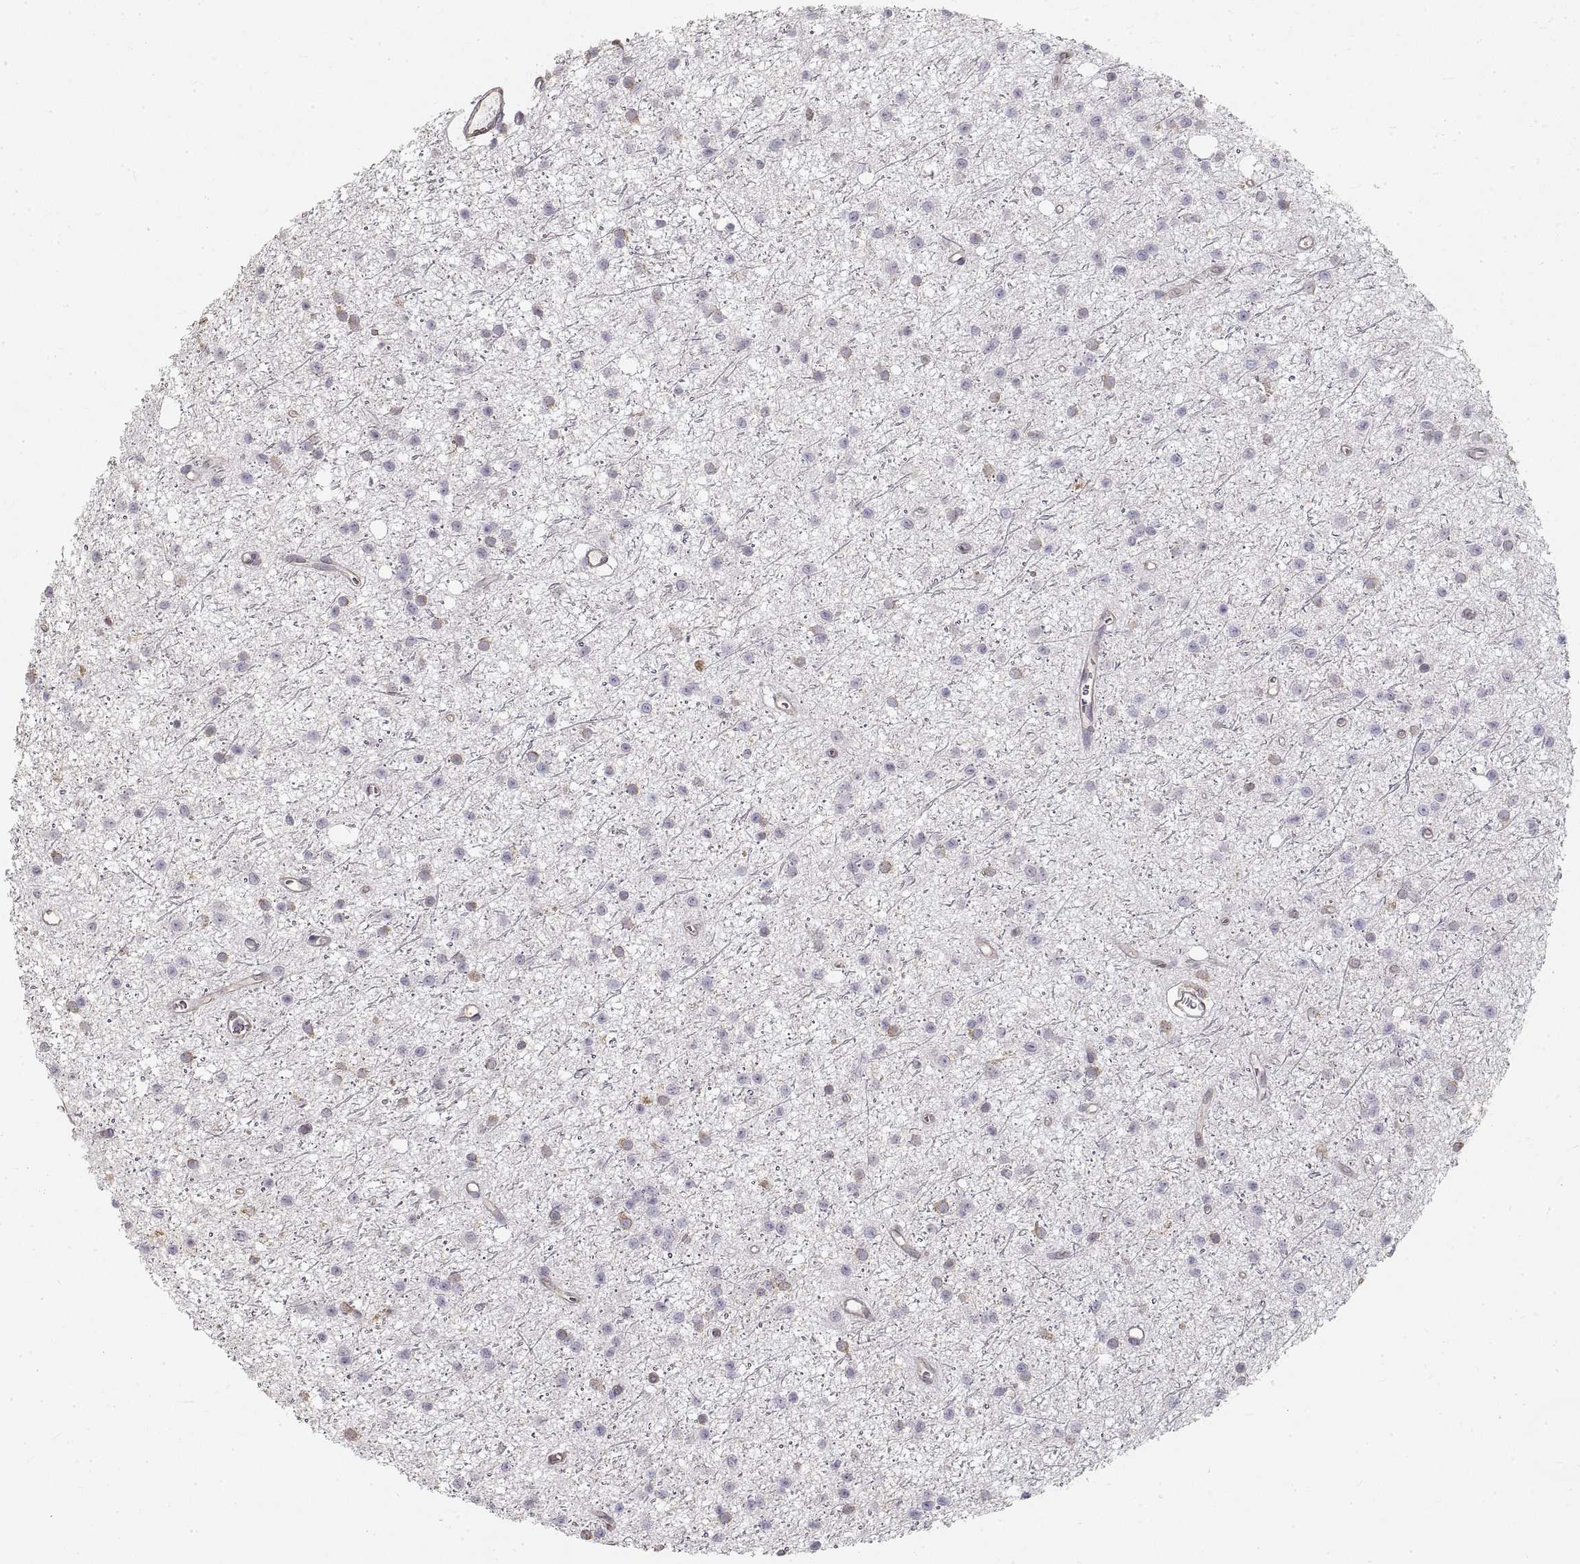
{"staining": {"intensity": "moderate", "quantity": "<25%", "location": "cytoplasmic/membranous"}, "tissue": "glioma", "cell_type": "Tumor cells", "image_type": "cancer", "snomed": [{"axis": "morphology", "description": "Glioma, malignant, Low grade"}, {"axis": "topography", "description": "Brain"}], "caption": "Immunohistochemistry of human malignant glioma (low-grade) demonstrates low levels of moderate cytoplasmic/membranous staining in approximately <25% of tumor cells.", "gene": "HSP90AB1", "patient": {"sex": "male", "age": 27}}